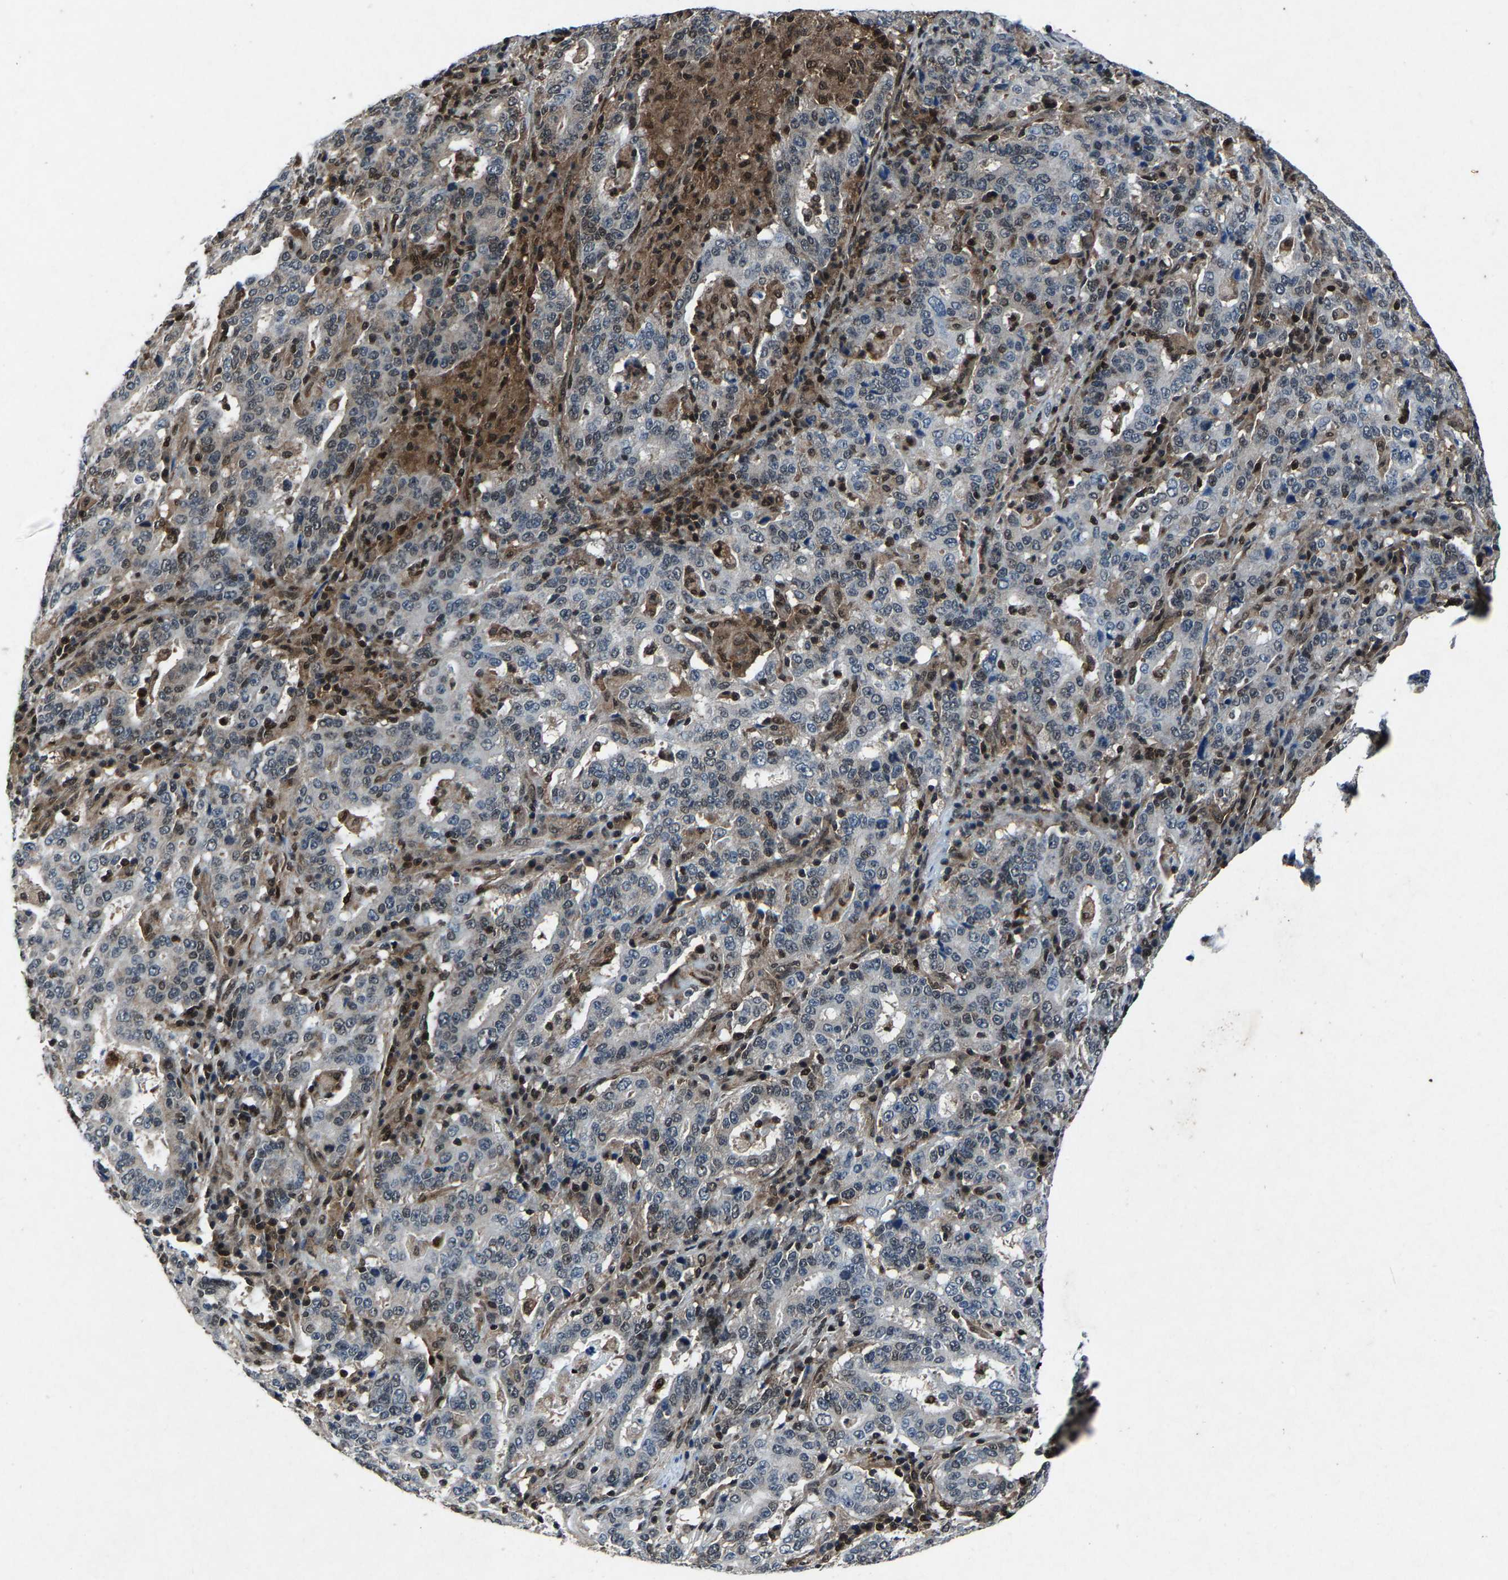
{"staining": {"intensity": "weak", "quantity": "<25%", "location": "nuclear"}, "tissue": "stomach cancer", "cell_type": "Tumor cells", "image_type": "cancer", "snomed": [{"axis": "morphology", "description": "Normal tissue, NOS"}, {"axis": "morphology", "description": "Adenocarcinoma, NOS"}, {"axis": "topography", "description": "Stomach, upper"}, {"axis": "topography", "description": "Stomach"}], "caption": "IHC micrograph of stomach cancer (adenocarcinoma) stained for a protein (brown), which displays no expression in tumor cells.", "gene": "ATXN3", "patient": {"sex": "male", "age": 59}}